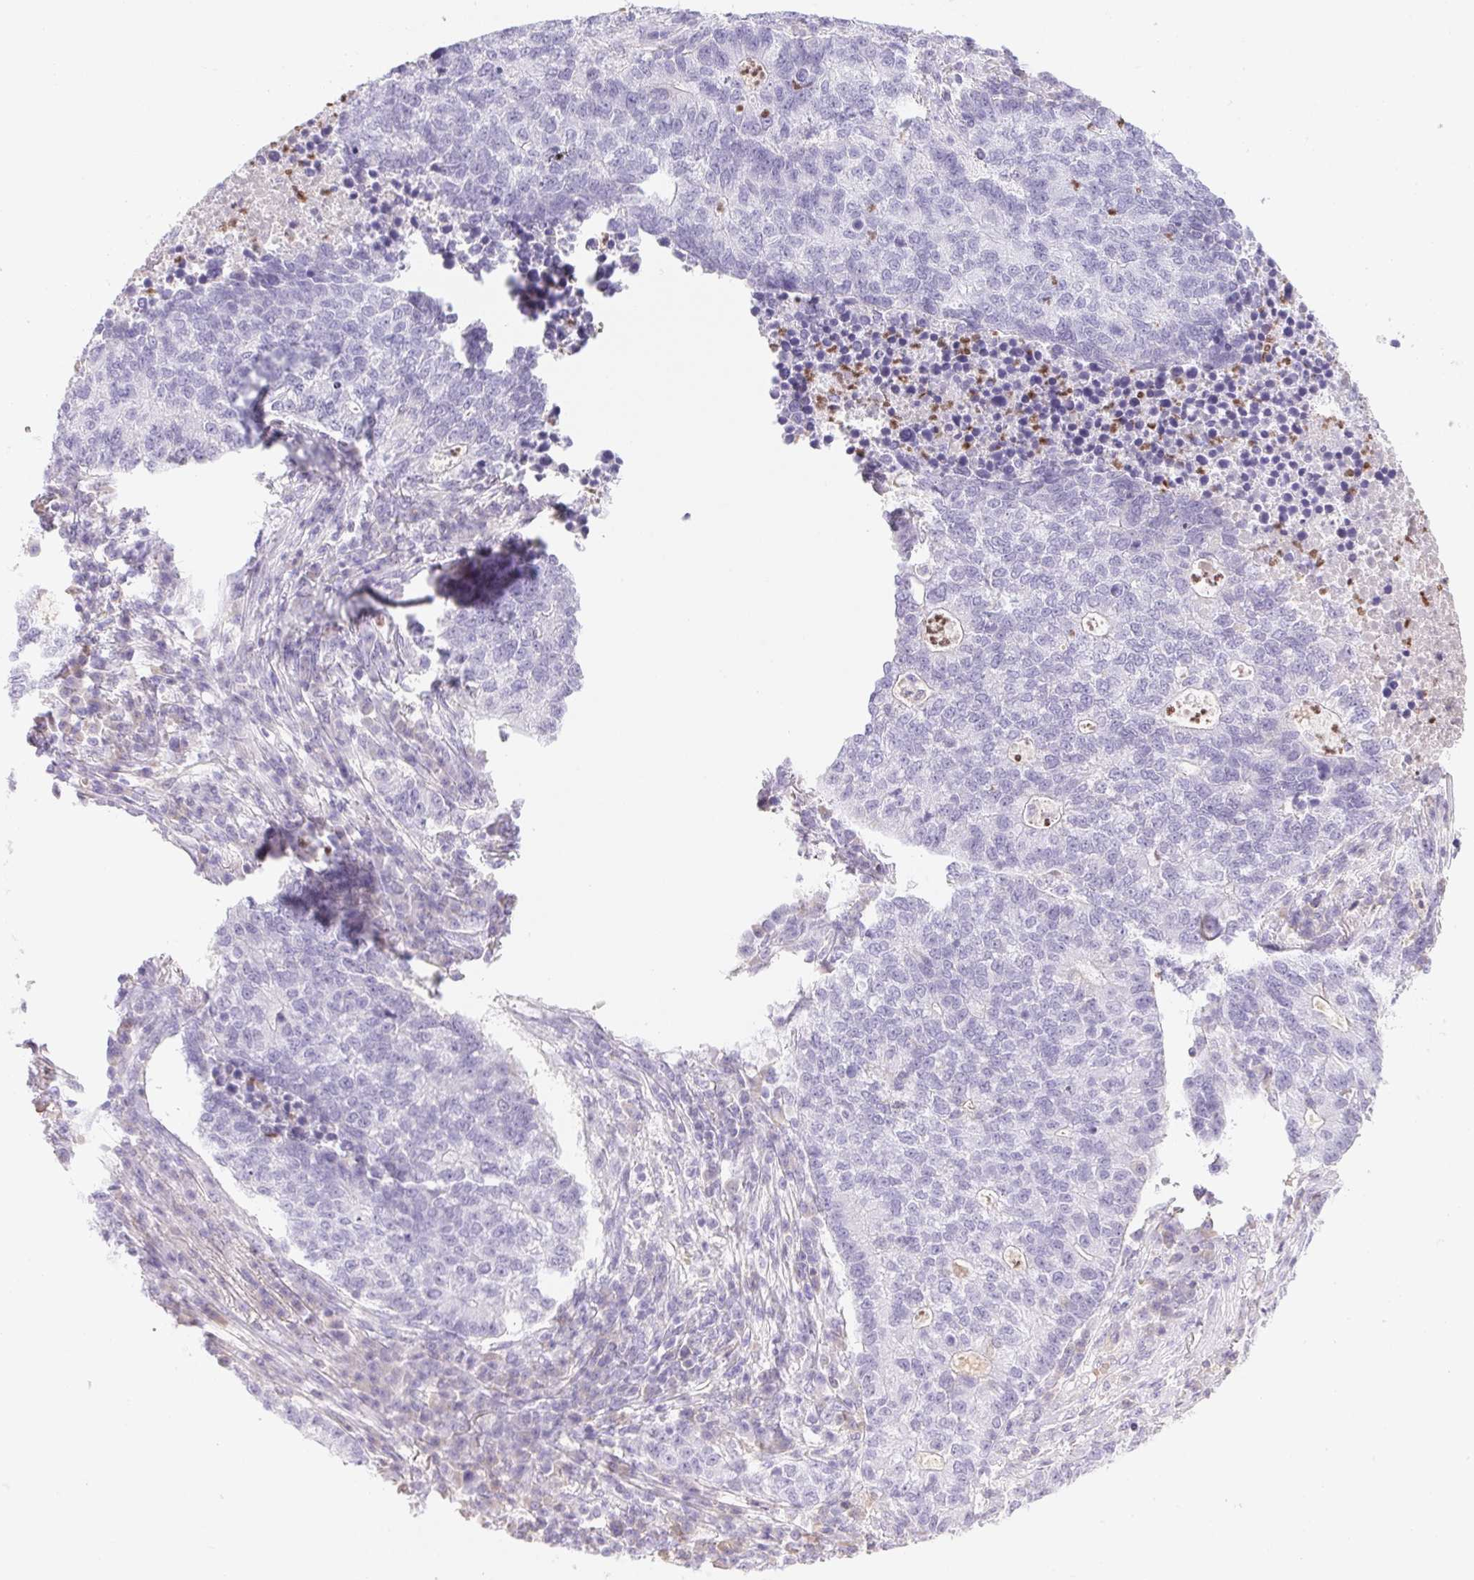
{"staining": {"intensity": "negative", "quantity": "none", "location": "none"}, "tissue": "lung cancer", "cell_type": "Tumor cells", "image_type": "cancer", "snomed": [{"axis": "morphology", "description": "Adenocarcinoma, NOS"}, {"axis": "topography", "description": "Lung"}], "caption": "This micrograph is of lung adenocarcinoma stained with IHC to label a protein in brown with the nuclei are counter-stained blue. There is no staining in tumor cells.", "gene": "PADI4", "patient": {"sex": "male", "age": 57}}